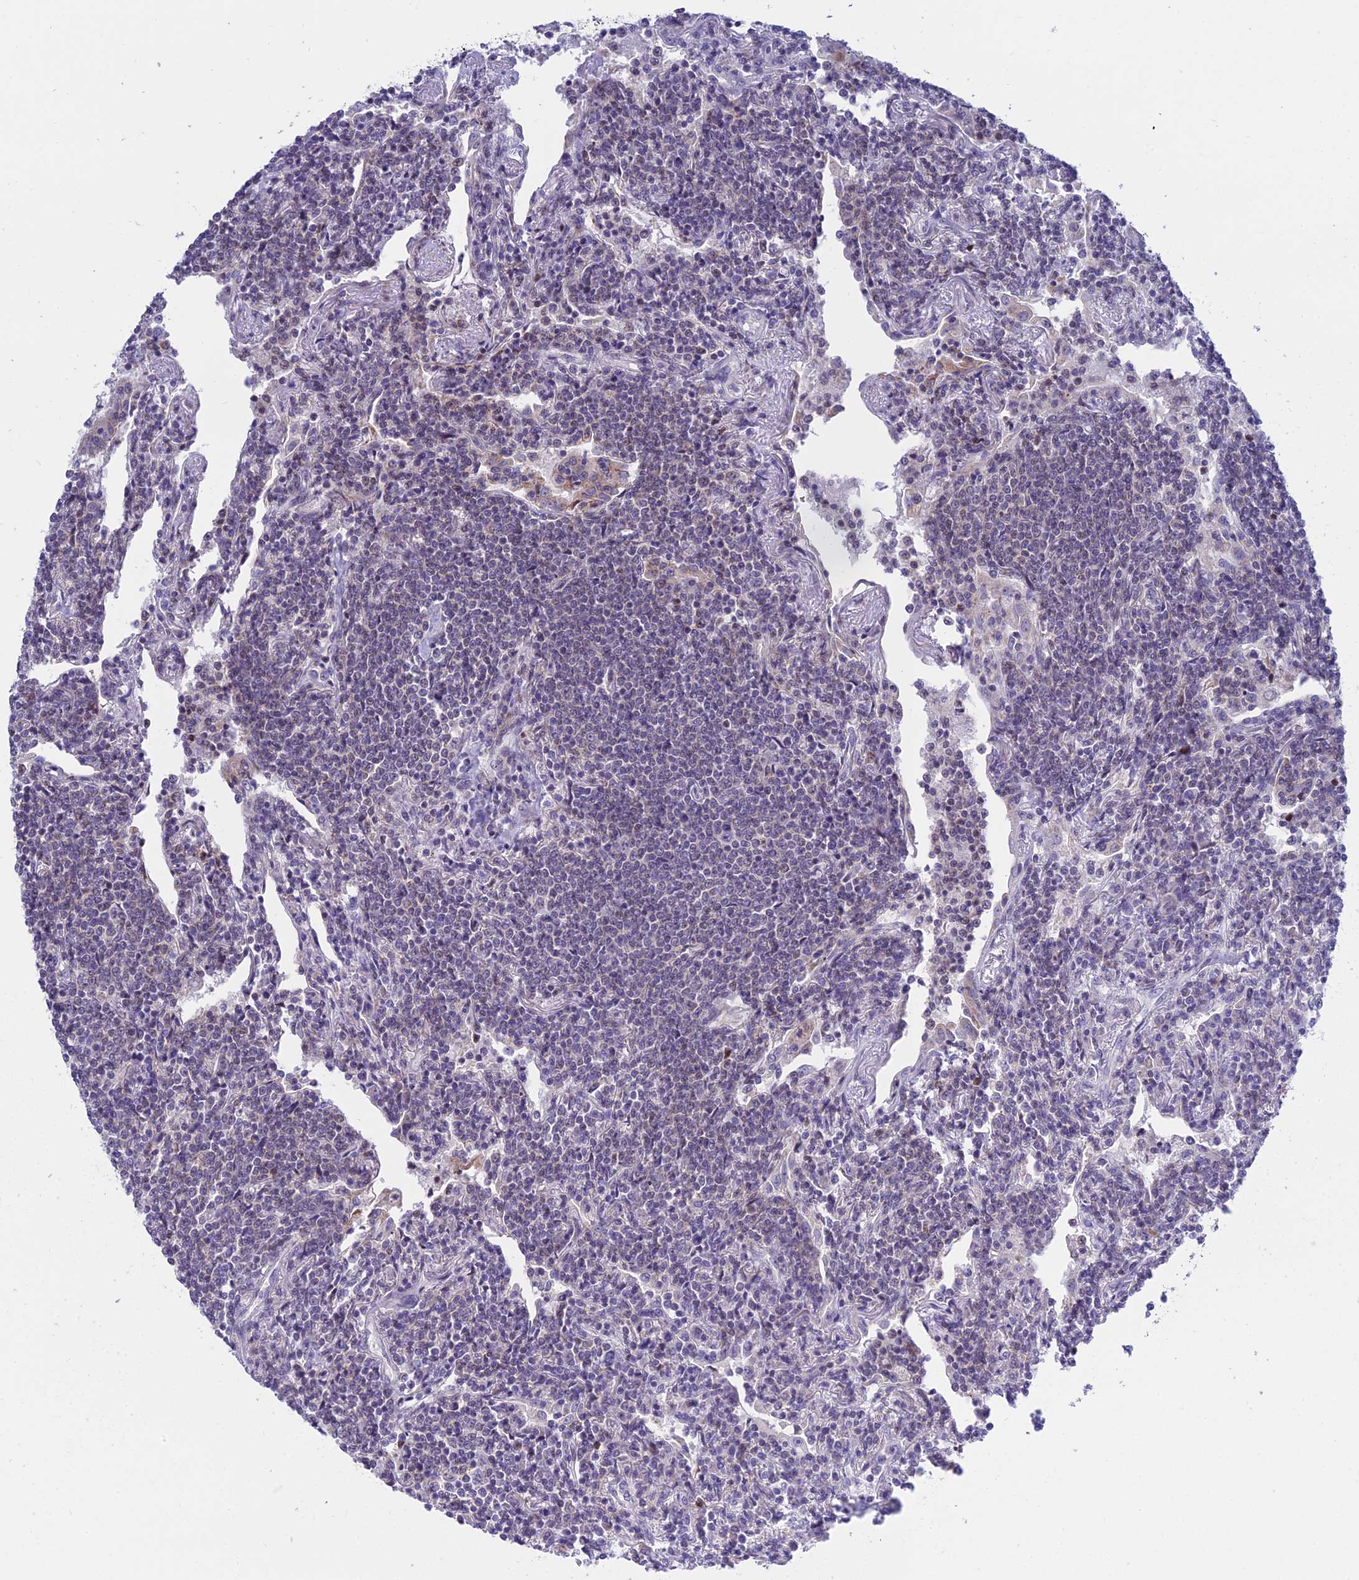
{"staining": {"intensity": "negative", "quantity": "none", "location": "none"}, "tissue": "lymphoma", "cell_type": "Tumor cells", "image_type": "cancer", "snomed": [{"axis": "morphology", "description": "Malignant lymphoma, non-Hodgkin's type, Low grade"}, {"axis": "topography", "description": "Lung"}], "caption": "Lymphoma stained for a protein using immunohistochemistry reveals no positivity tumor cells.", "gene": "PRR13", "patient": {"sex": "female", "age": 71}}